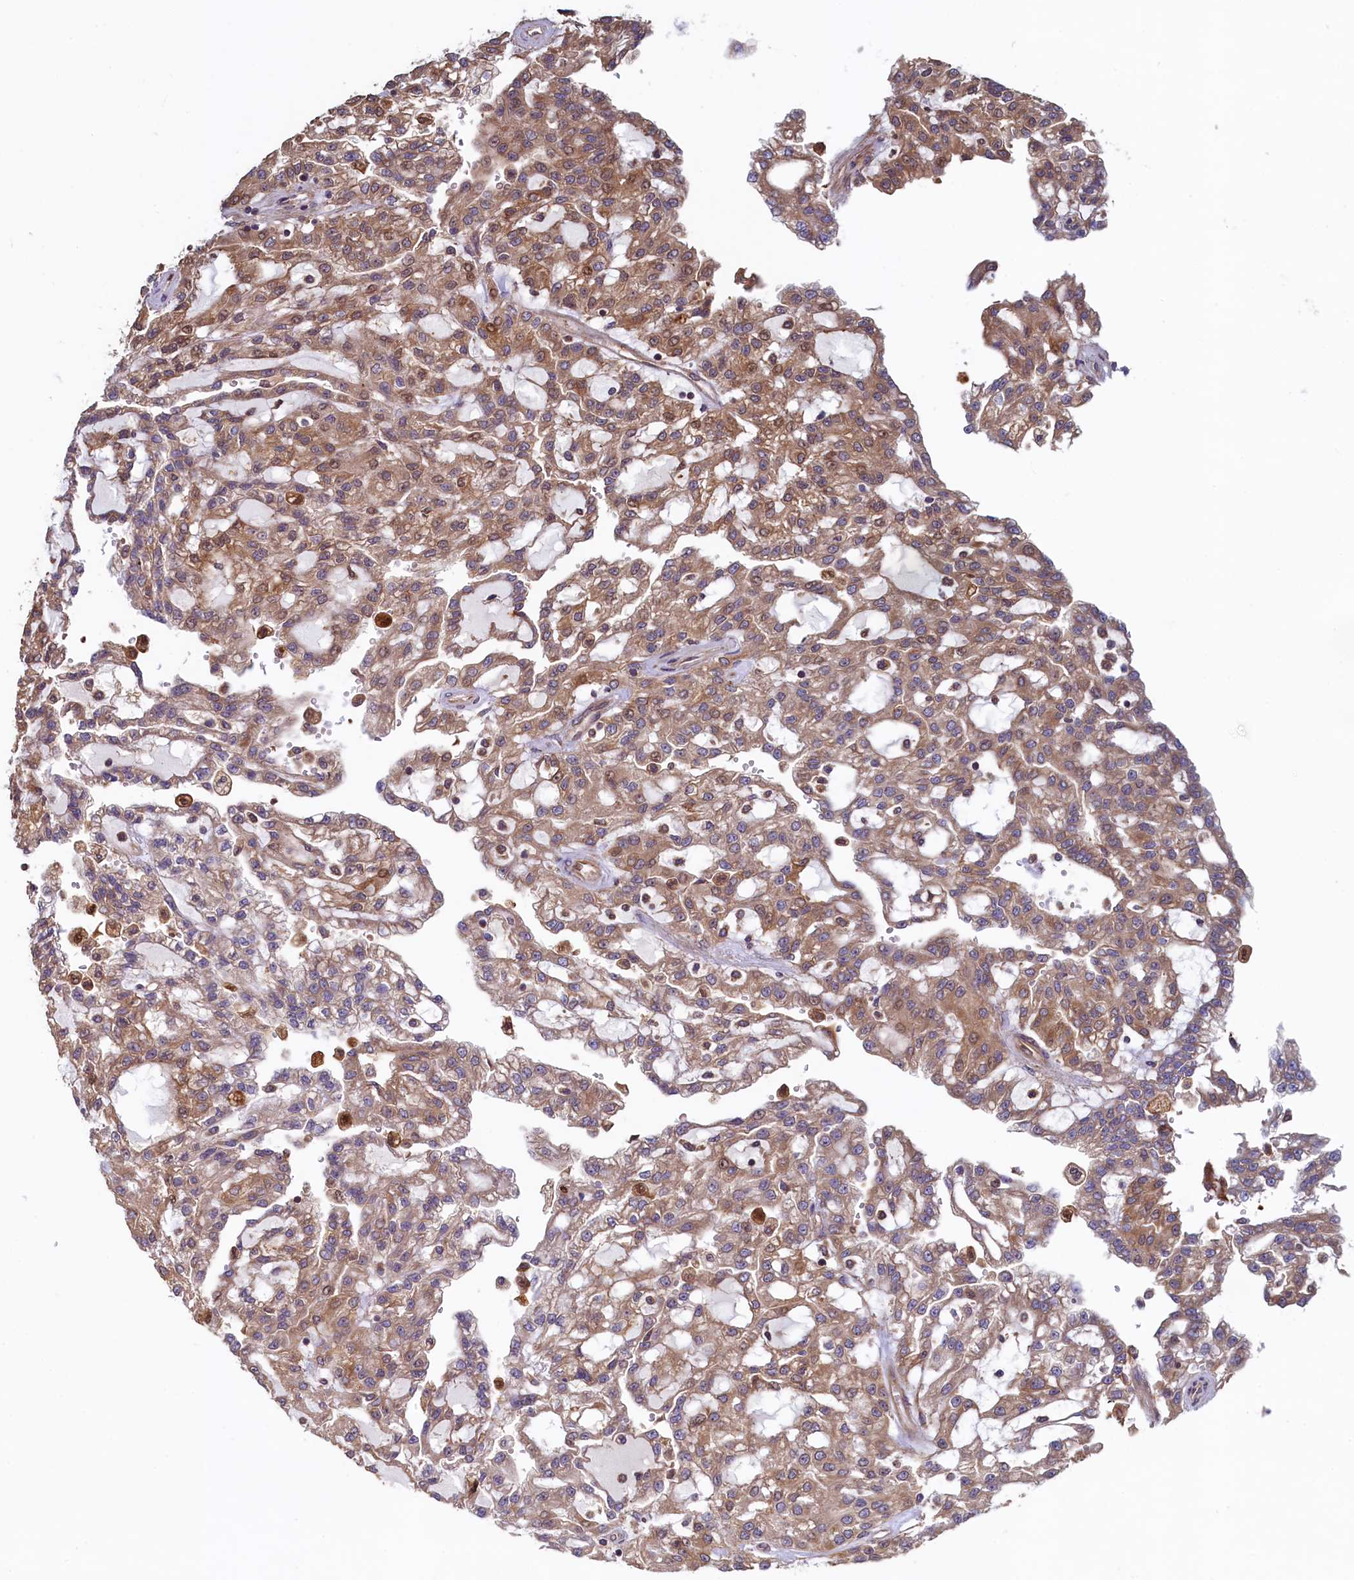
{"staining": {"intensity": "moderate", "quantity": ">75%", "location": "cytoplasmic/membranous"}, "tissue": "renal cancer", "cell_type": "Tumor cells", "image_type": "cancer", "snomed": [{"axis": "morphology", "description": "Adenocarcinoma, NOS"}, {"axis": "topography", "description": "Kidney"}], "caption": "Immunohistochemistry (IHC) image of human adenocarcinoma (renal) stained for a protein (brown), which shows medium levels of moderate cytoplasmic/membranous positivity in about >75% of tumor cells.", "gene": "ATXN2L", "patient": {"sex": "male", "age": 63}}